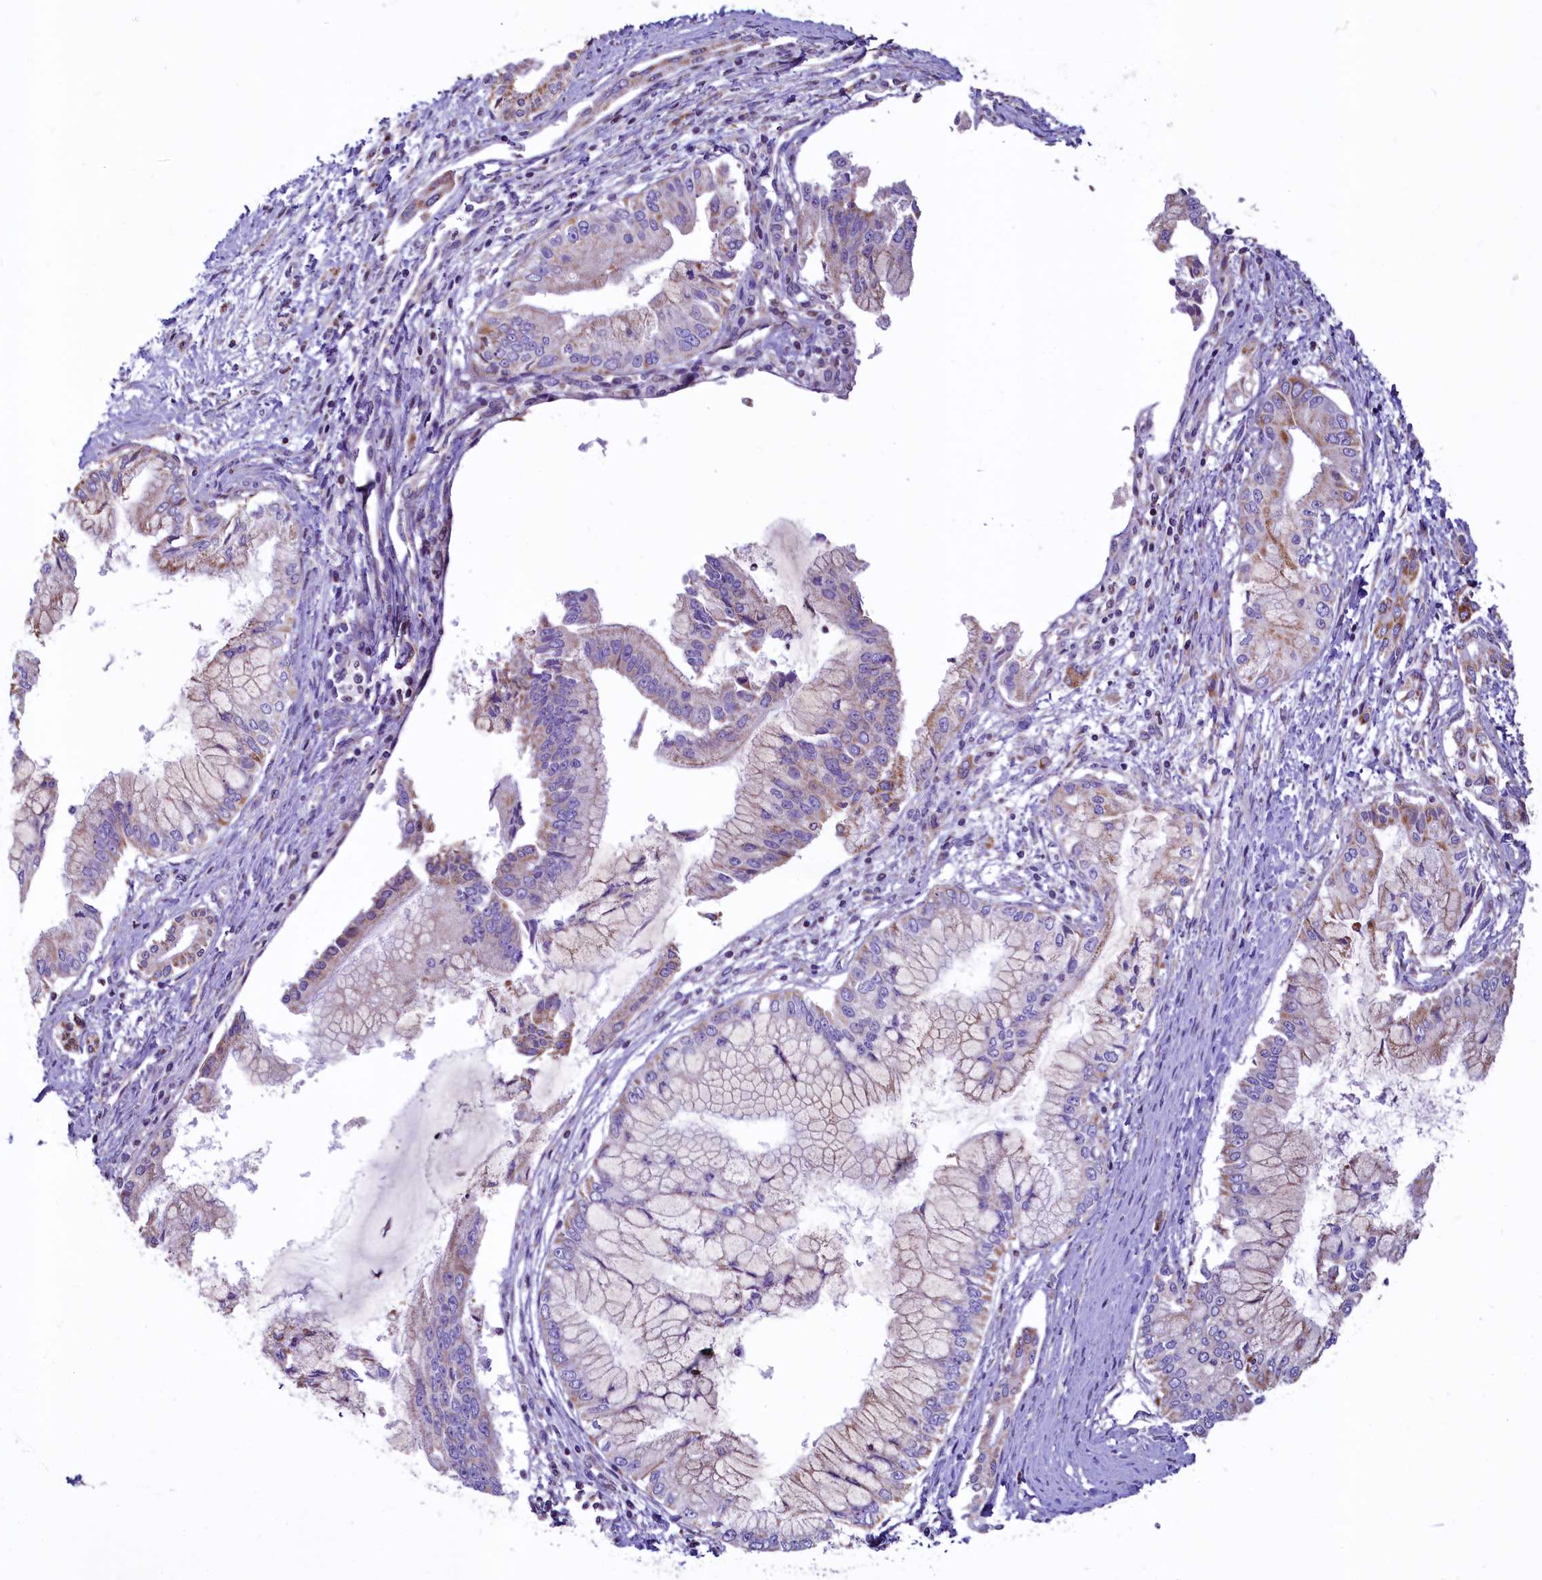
{"staining": {"intensity": "moderate", "quantity": "<25%", "location": "cytoplasmic/membranous"}, "tissue": "pancreatic cancer", "cell_type": "Tumor cells", "image_type": "cancer", "snomed": [{"axis": "morphology", "description": "Adenocarcinoma, NOS"}, {"axis": "topography", "description": "Pancreas"}], "caption": "Immunohistochemical staining of adenocarcinoma (pancreatic) reveals low levels of moderate cytoplasmic/membranous protein staining in about <25% of tumor cells. Using DAB (3,3'-diaminobenzidine) (brown) and hematoxylin (blue) stains, captured at high magnification using brightfield microscopy.", "gene": "VWCE", "patient": {"sex": "male", "age": 46}}